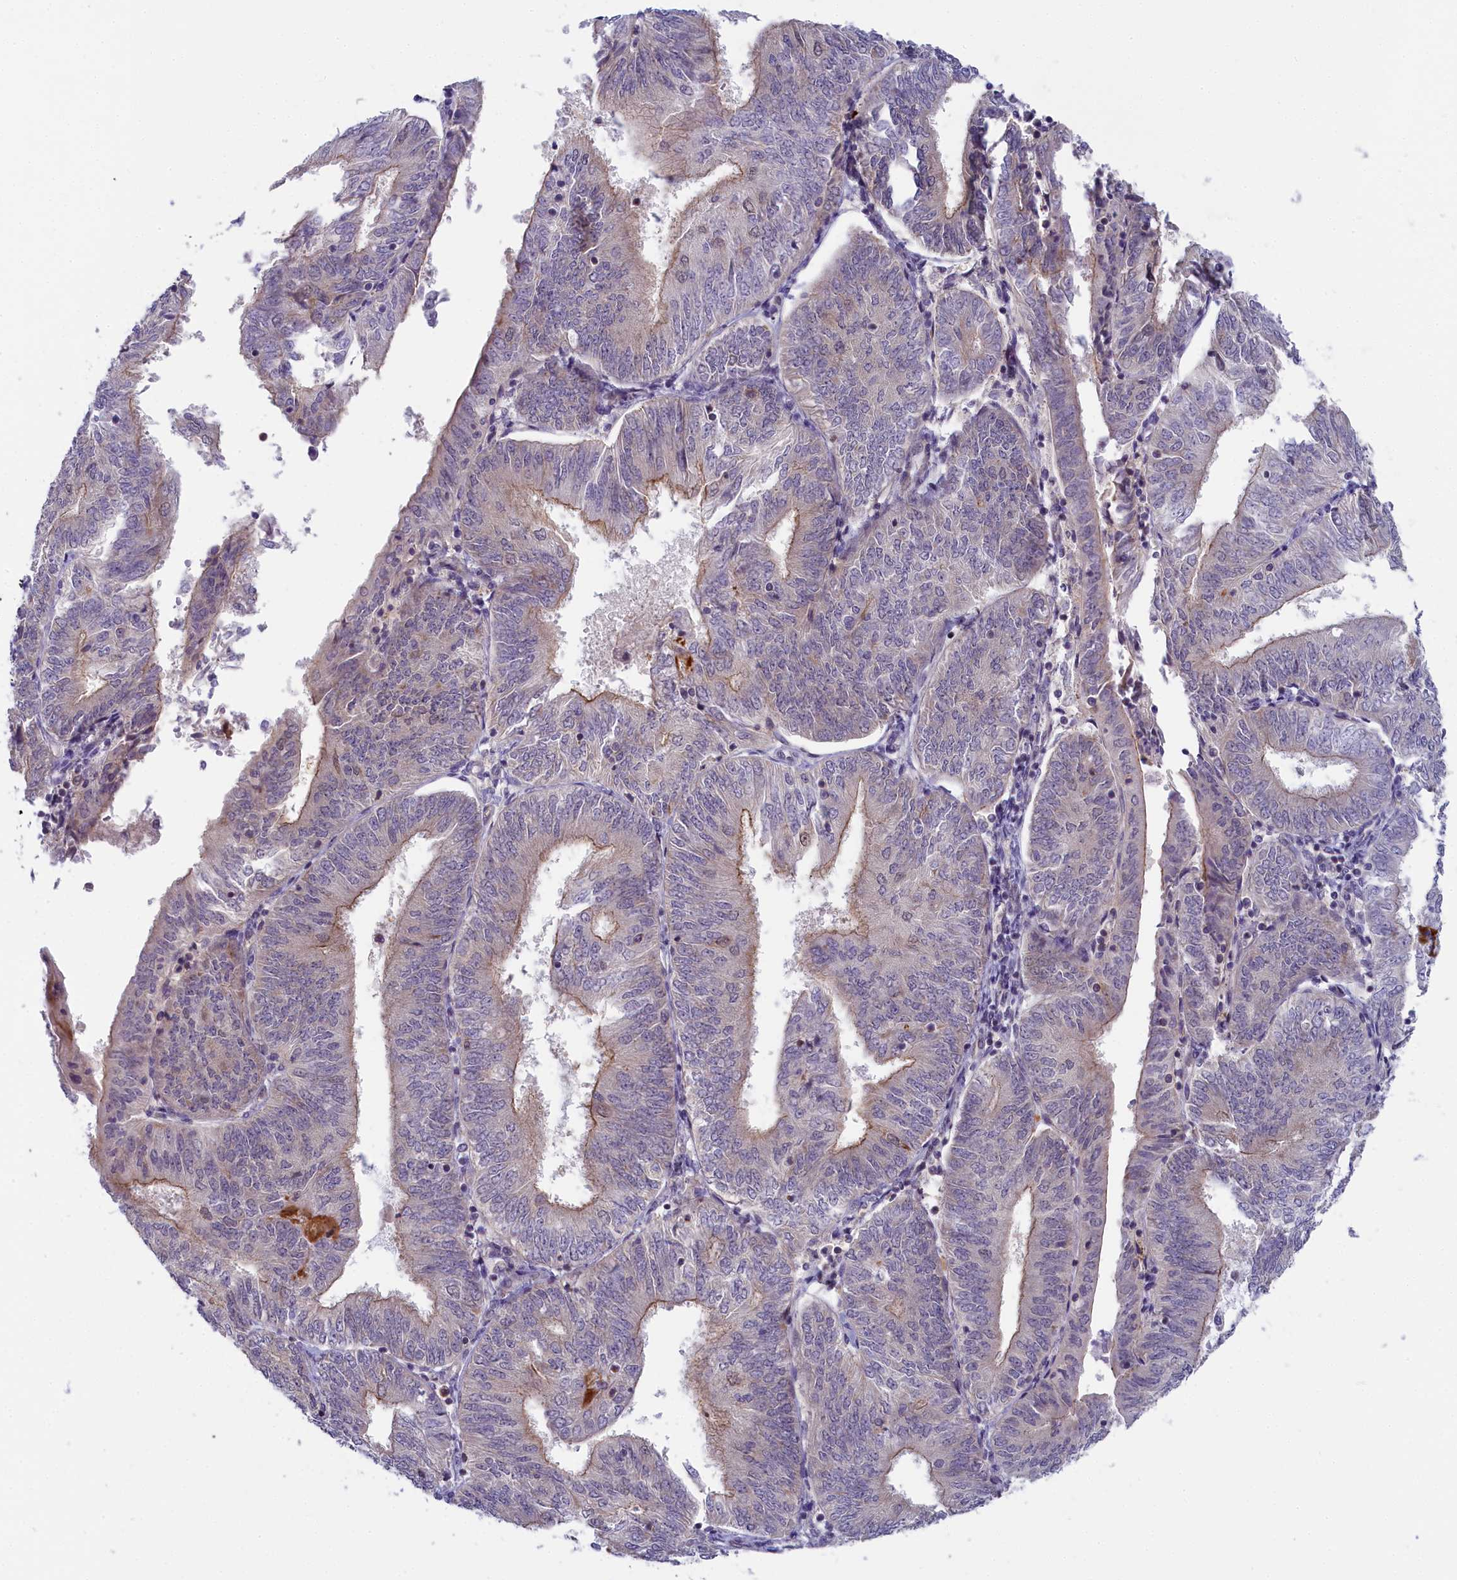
{"staining": {"intensity": "negative", "quantity": "none", "location": "none"}, "tissue": "endometrial cancer", "cell_type": "Tumor cells", "image_type": "cancer", "snomed": [{"axis": "morphology", "description": "Adenocarcinoma, NOS"}, {"axis": "topography", "description": "Endometrium"}], "caption": "DAB immunohistochemical staining of human endometrial cancer (adenocarcinoma) shows no significant expression in tumor cells. (DAB IHC visualized using brightfield microscopy, high magnification).", "gene": "CCL23", "patient": {"sex": "female", "age": 58}}